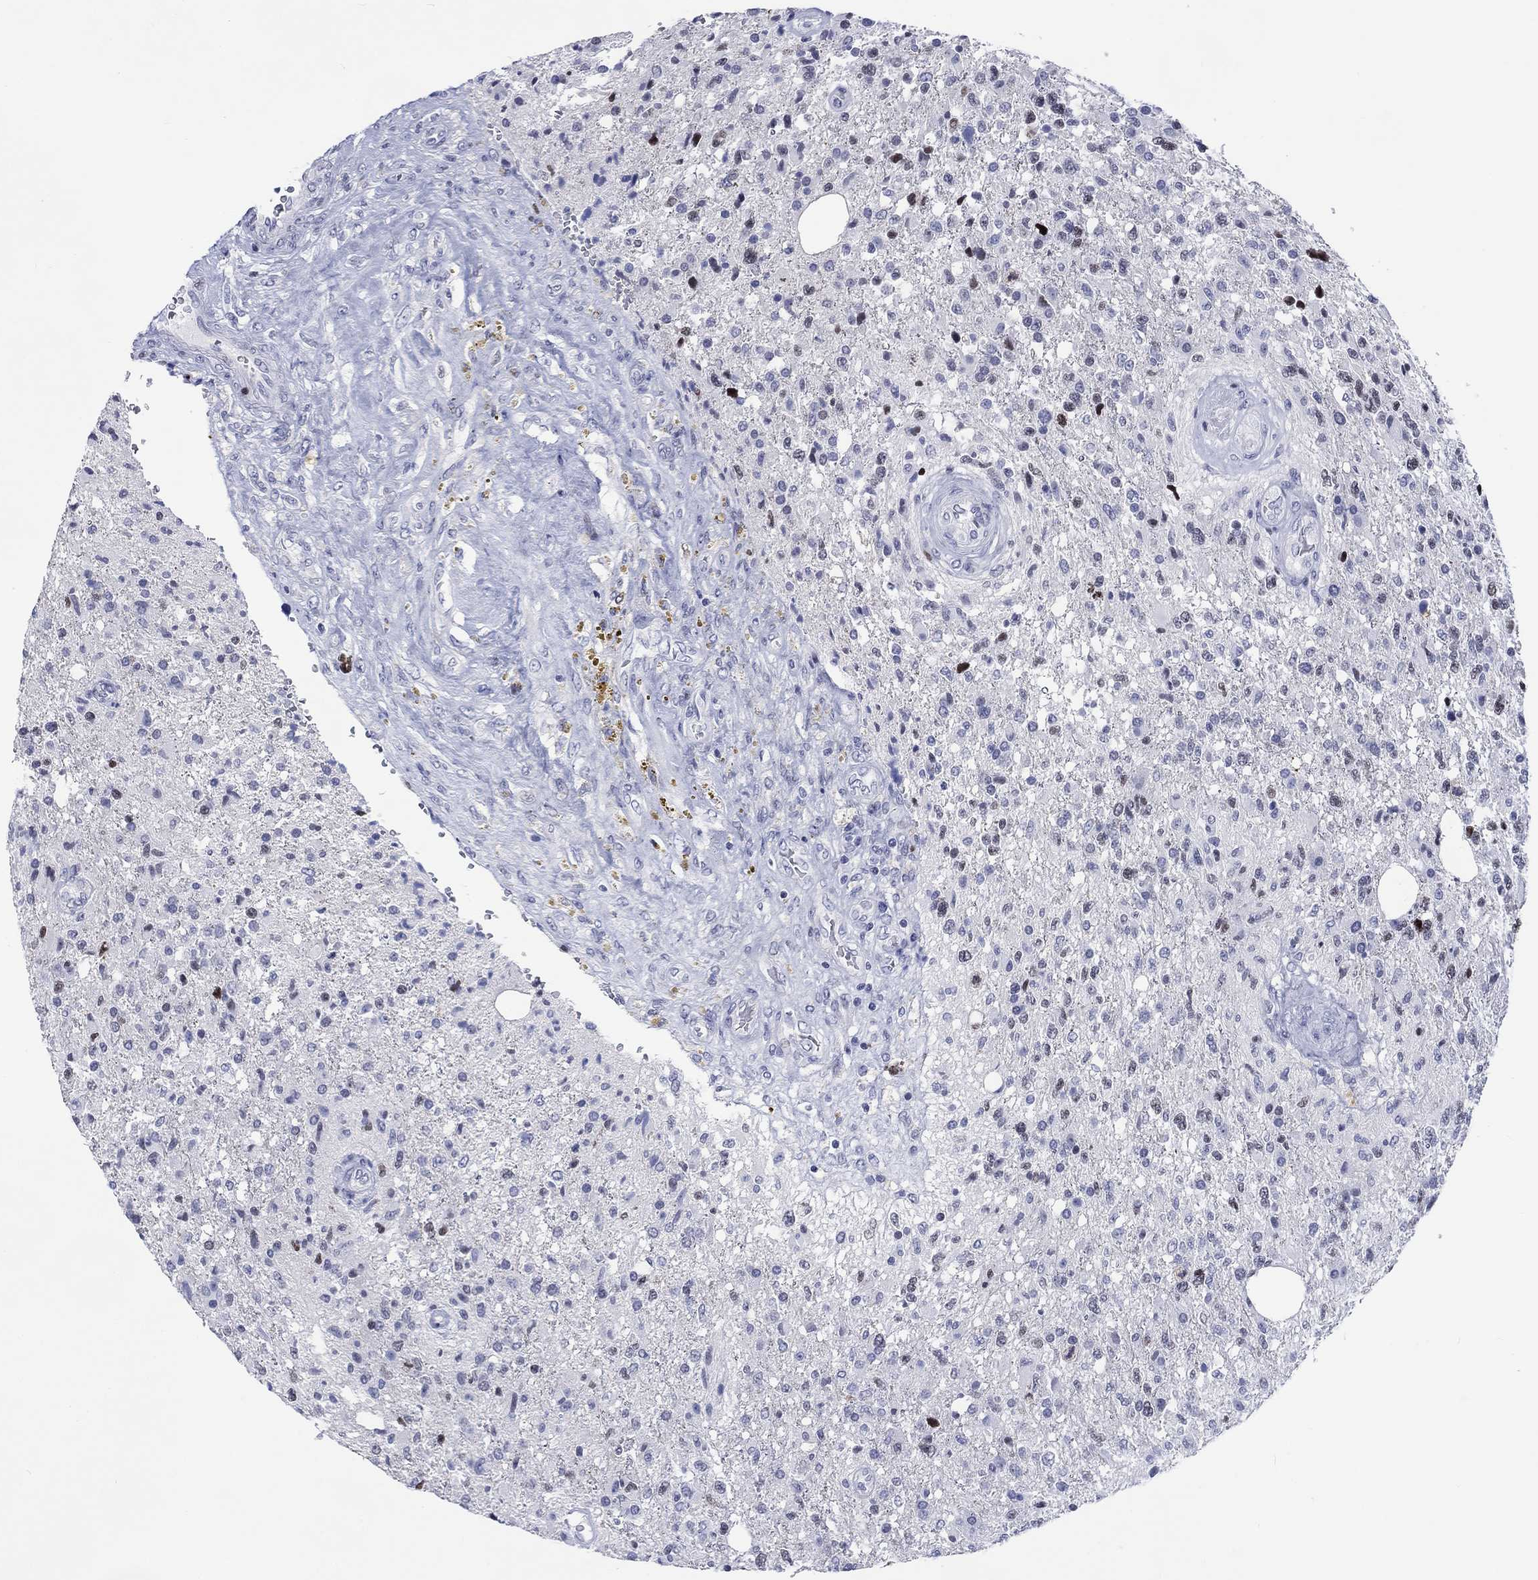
{"staining": {"intensity": "moderate", "quantity": "<25%", "location": "nuclear"}, "tissue": "glioma", "cell_type": "Tumor cells", "image_type": "cancer", "snomed": [{"axis": "morphology", "description": "Glioma, malignant, High grade"}, {"axis": "topography", "description": "Brain"}], "caption": "Immunohistochemistry (IHC) of glioma displays low levels of moderate nuclear positivity in about <25% of tumor cells.", "gene": "CDCA2", "patient": {"sex": "male", "age": 56}}